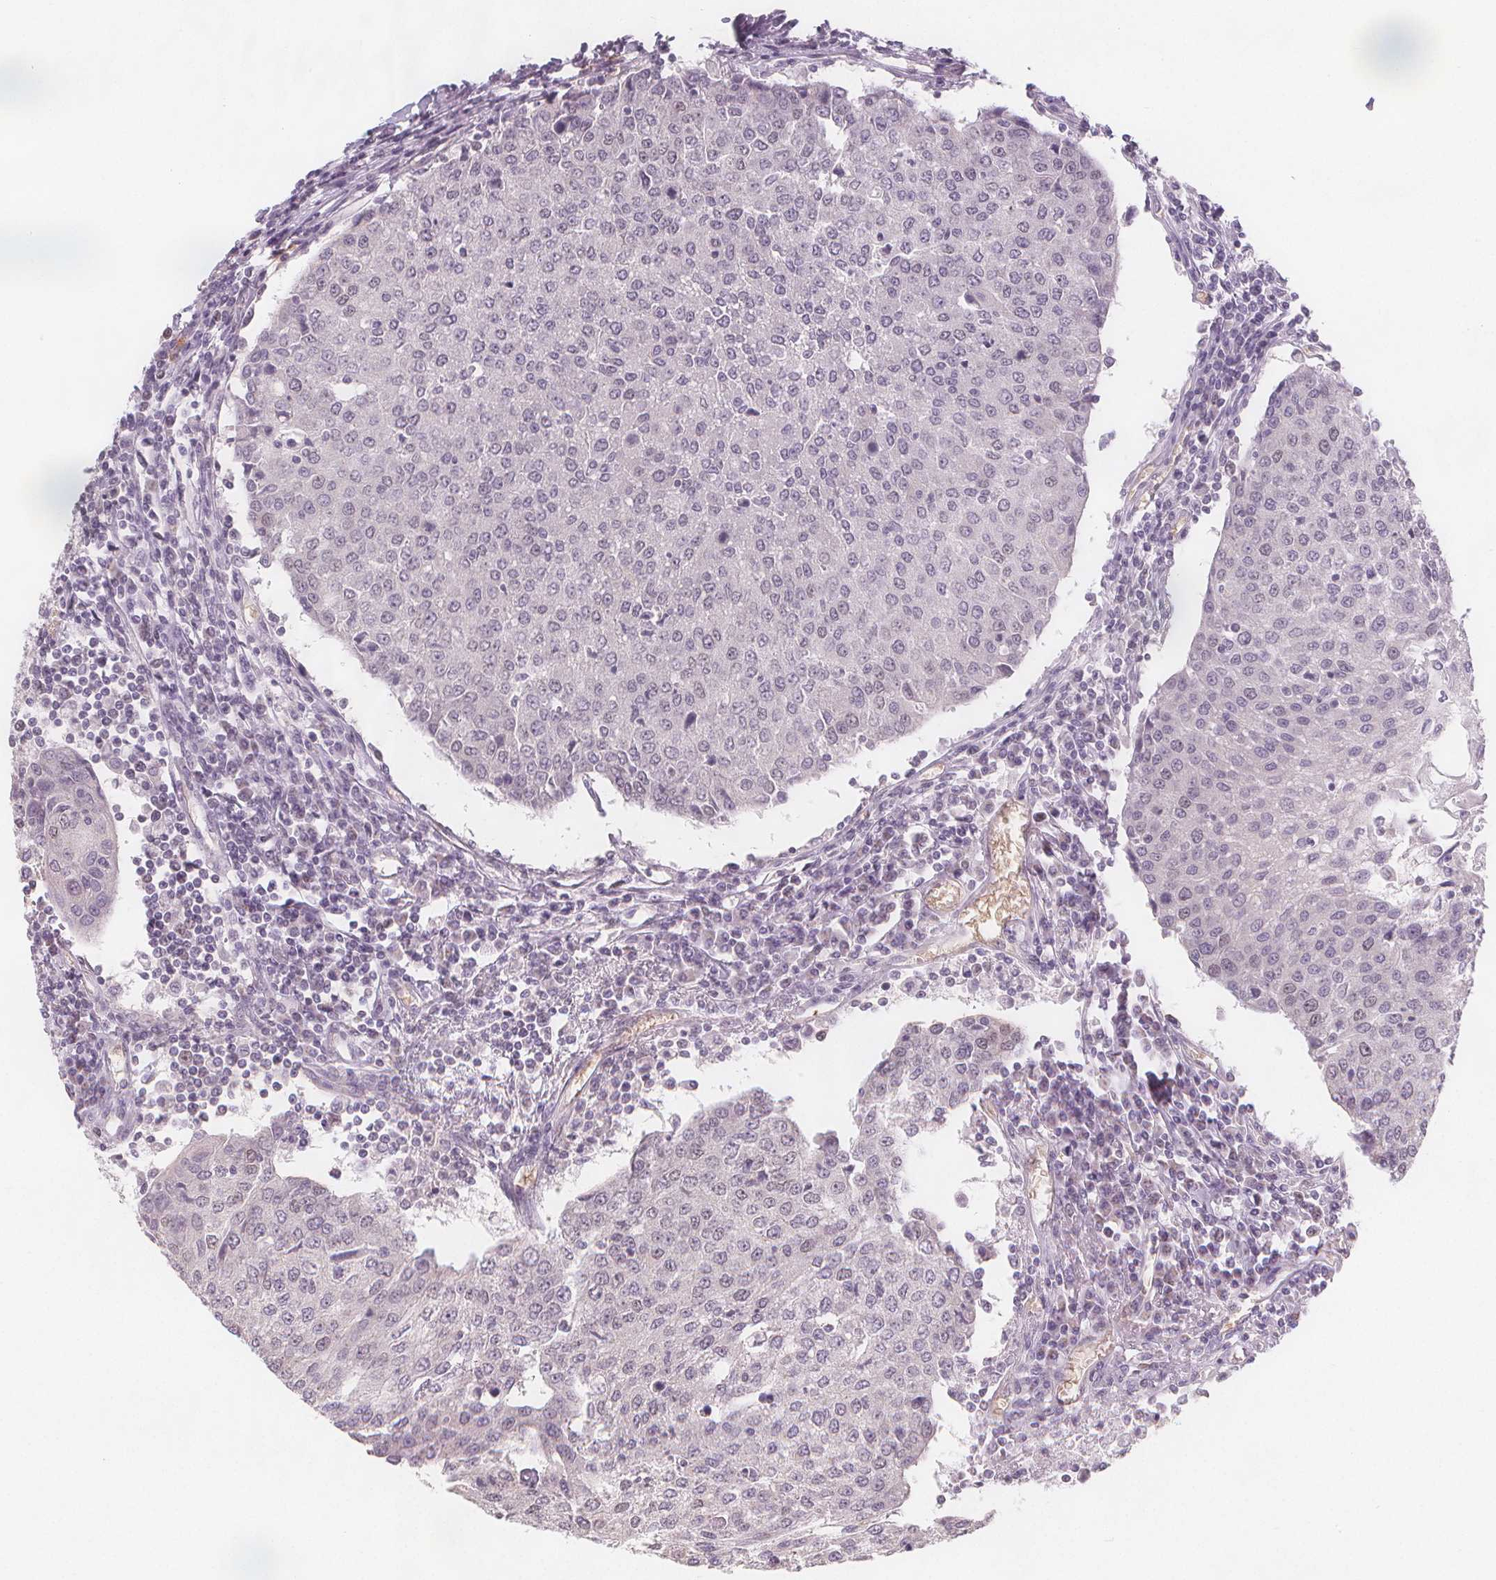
{"staining": {"intensity": "negative", "quantity": "none", "location": "none"}, "tissue": "urothelial cancer", "cell_type": "Tumor cells", "image_type": "cancer", "snomed": [{"axis": "morphology", "description": "Urothelial carcinoma, High grade"}, {"axis": "topography", "description": "Urinary bladder"}], "caption": "This is an IHC micrograph of urothelial cancer. There is no staining in tumor cells.", "gene": "TIPIN", "patient": {"sex": "female", "age": 85}}